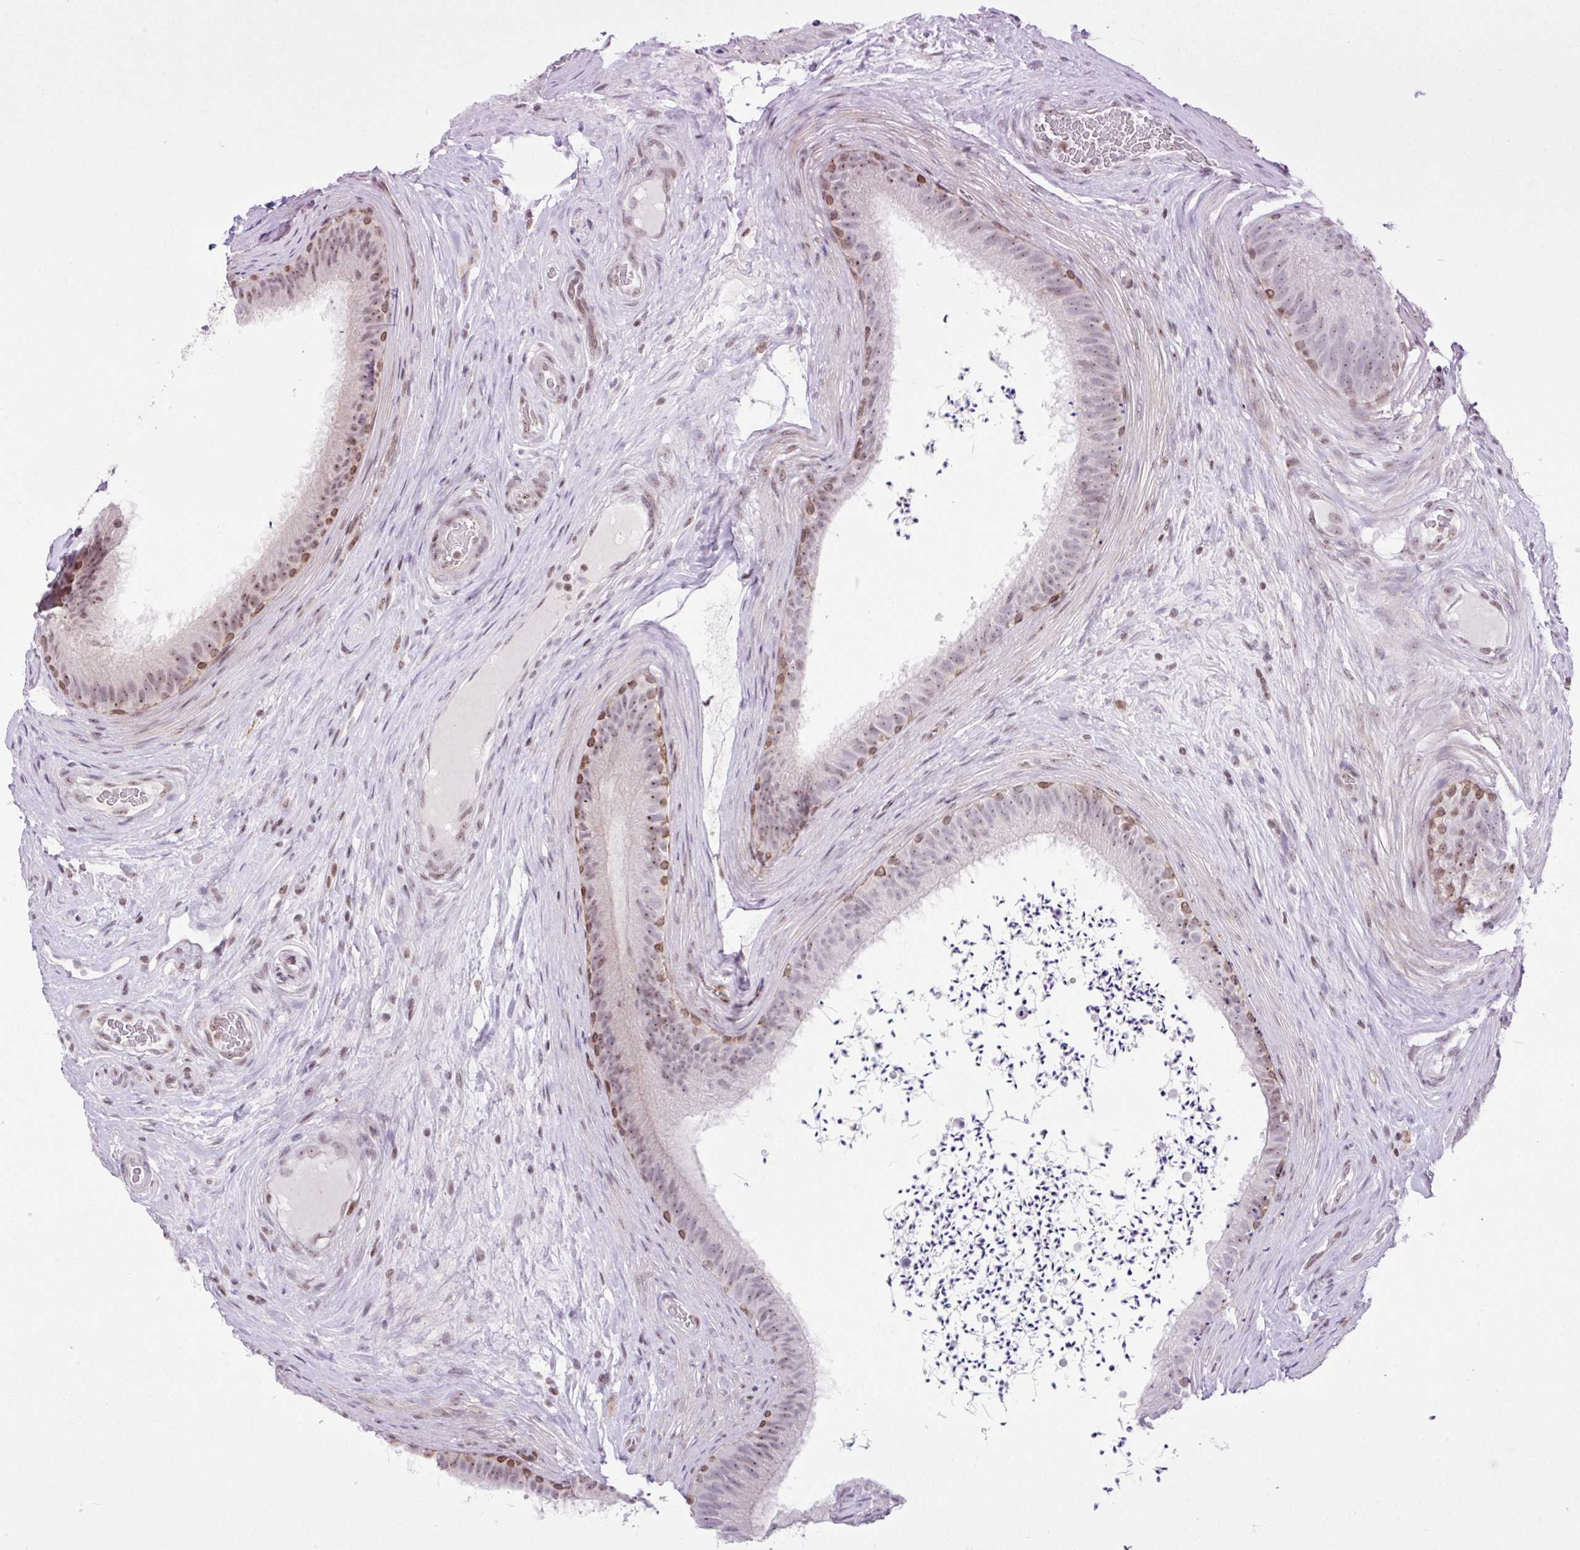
{"staining": {"intensity": "moderate", "quantity": "<25%", "location": "cytoplasmic/membranous,nuclear"}, "tissue": "epididymis", "cell_type": "Glandular cells", "image_type": "normal", "snomed": [{"axis": "morphology", "description": "Normal tissue, NOS"}, {"axis": "topography", "description": "Testis"}, {"axis": "topography", "description": "Epididymis"}], "caption": "This histopathology image demonstrates benign epididymis stained with immunohistochemistry to label a protein in brown. The cytoplasmic/membranous,nuclear of glandular cells show moderate positivity for the protein. Nuclei are counter-stained blue.", "gene": "CCDC137", "patient": {"sex": "male", "age": 41}}